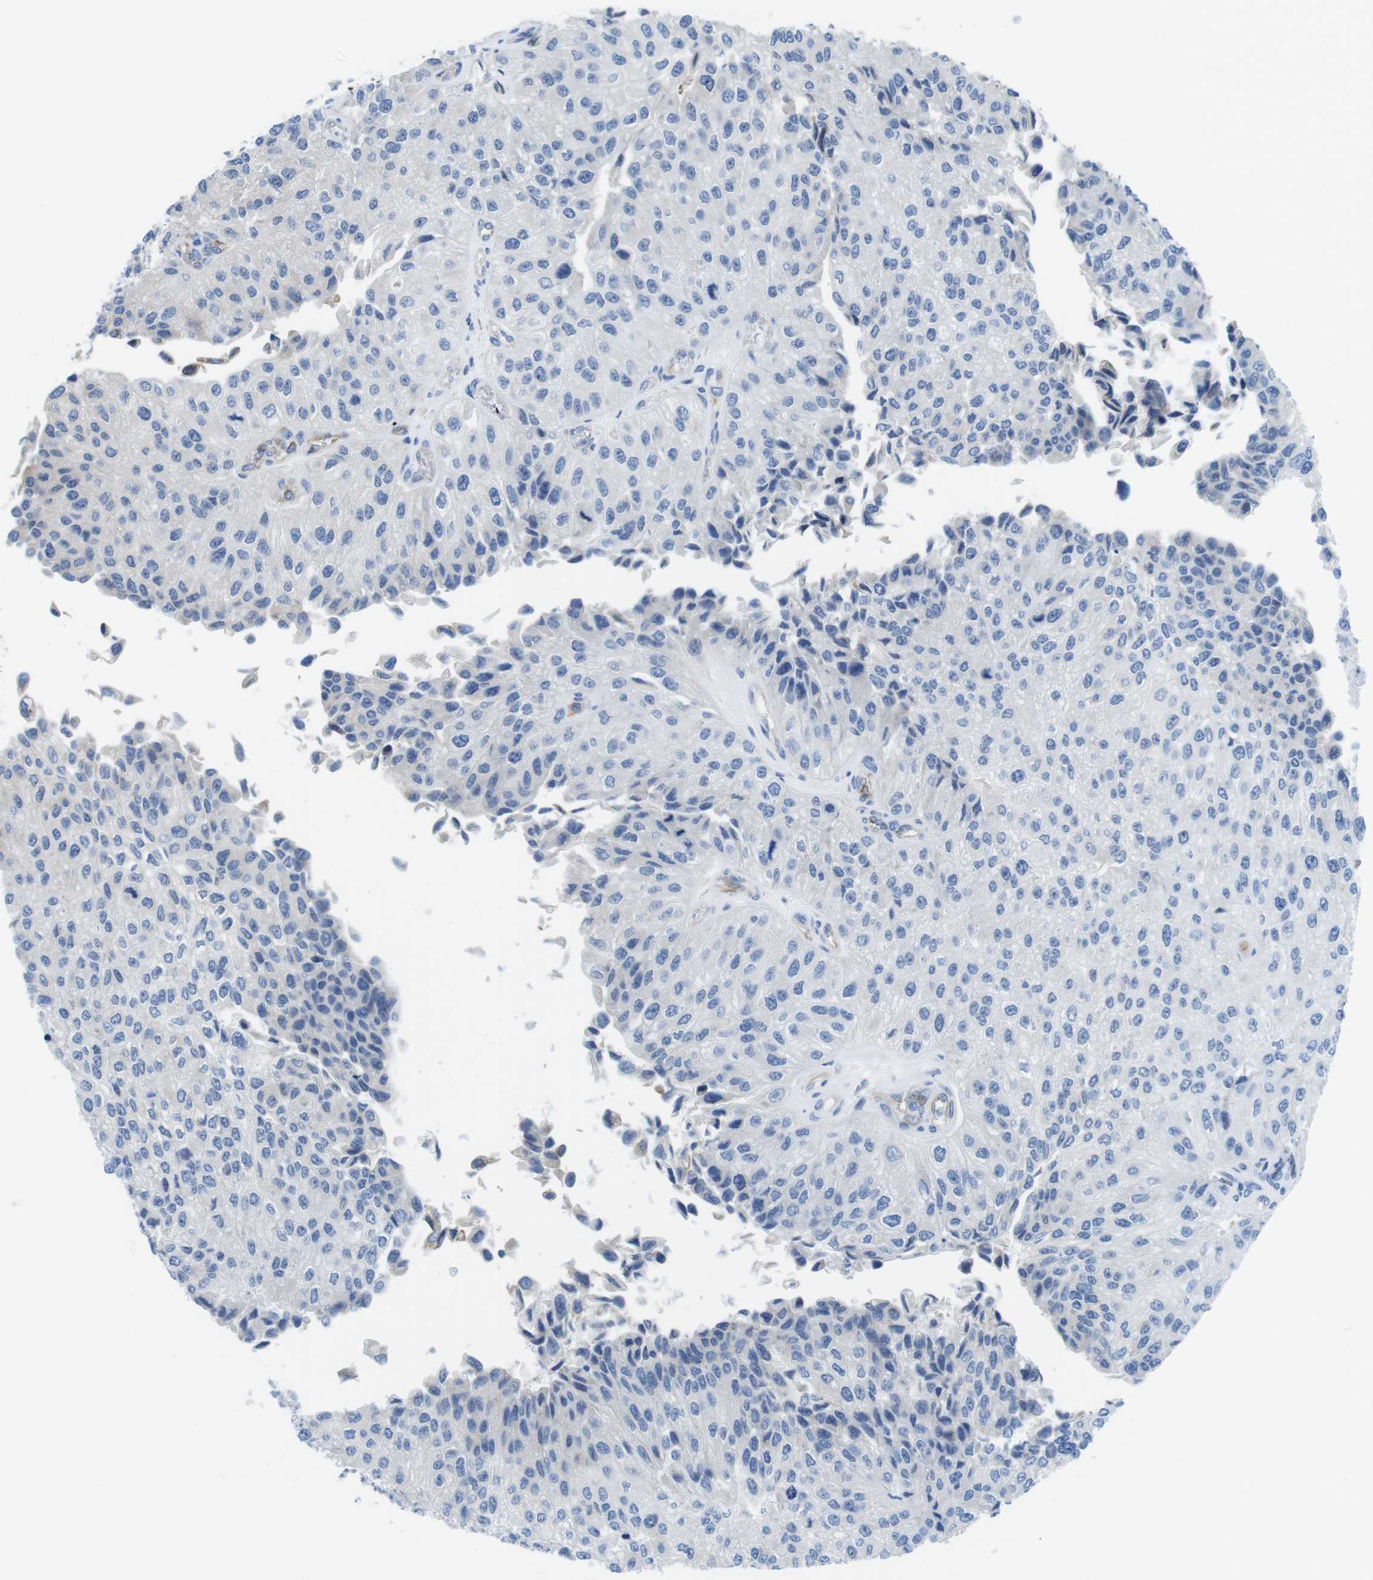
{"staining": {"intensity": "negative", "quantity": "none", "location": "none"}, "tissue": "urothelial cancer", "cell_type": "Tumor cells", "image_type": "cancer", "snomed": [{"axis": "morphology", "description": "Urothelial carcinoma, High grade"}, {"axis": "topography", "description": "Kidney"}, {"axis": "topography", "description": "Urinary bladder"}], "caption": "Immunohistochemistry image of human urothelial cancer stained for a protein (brown), which displays no staining in tumor cells.", "gene": "CDH8", "patient": {"sex": "male", "age": 77}}